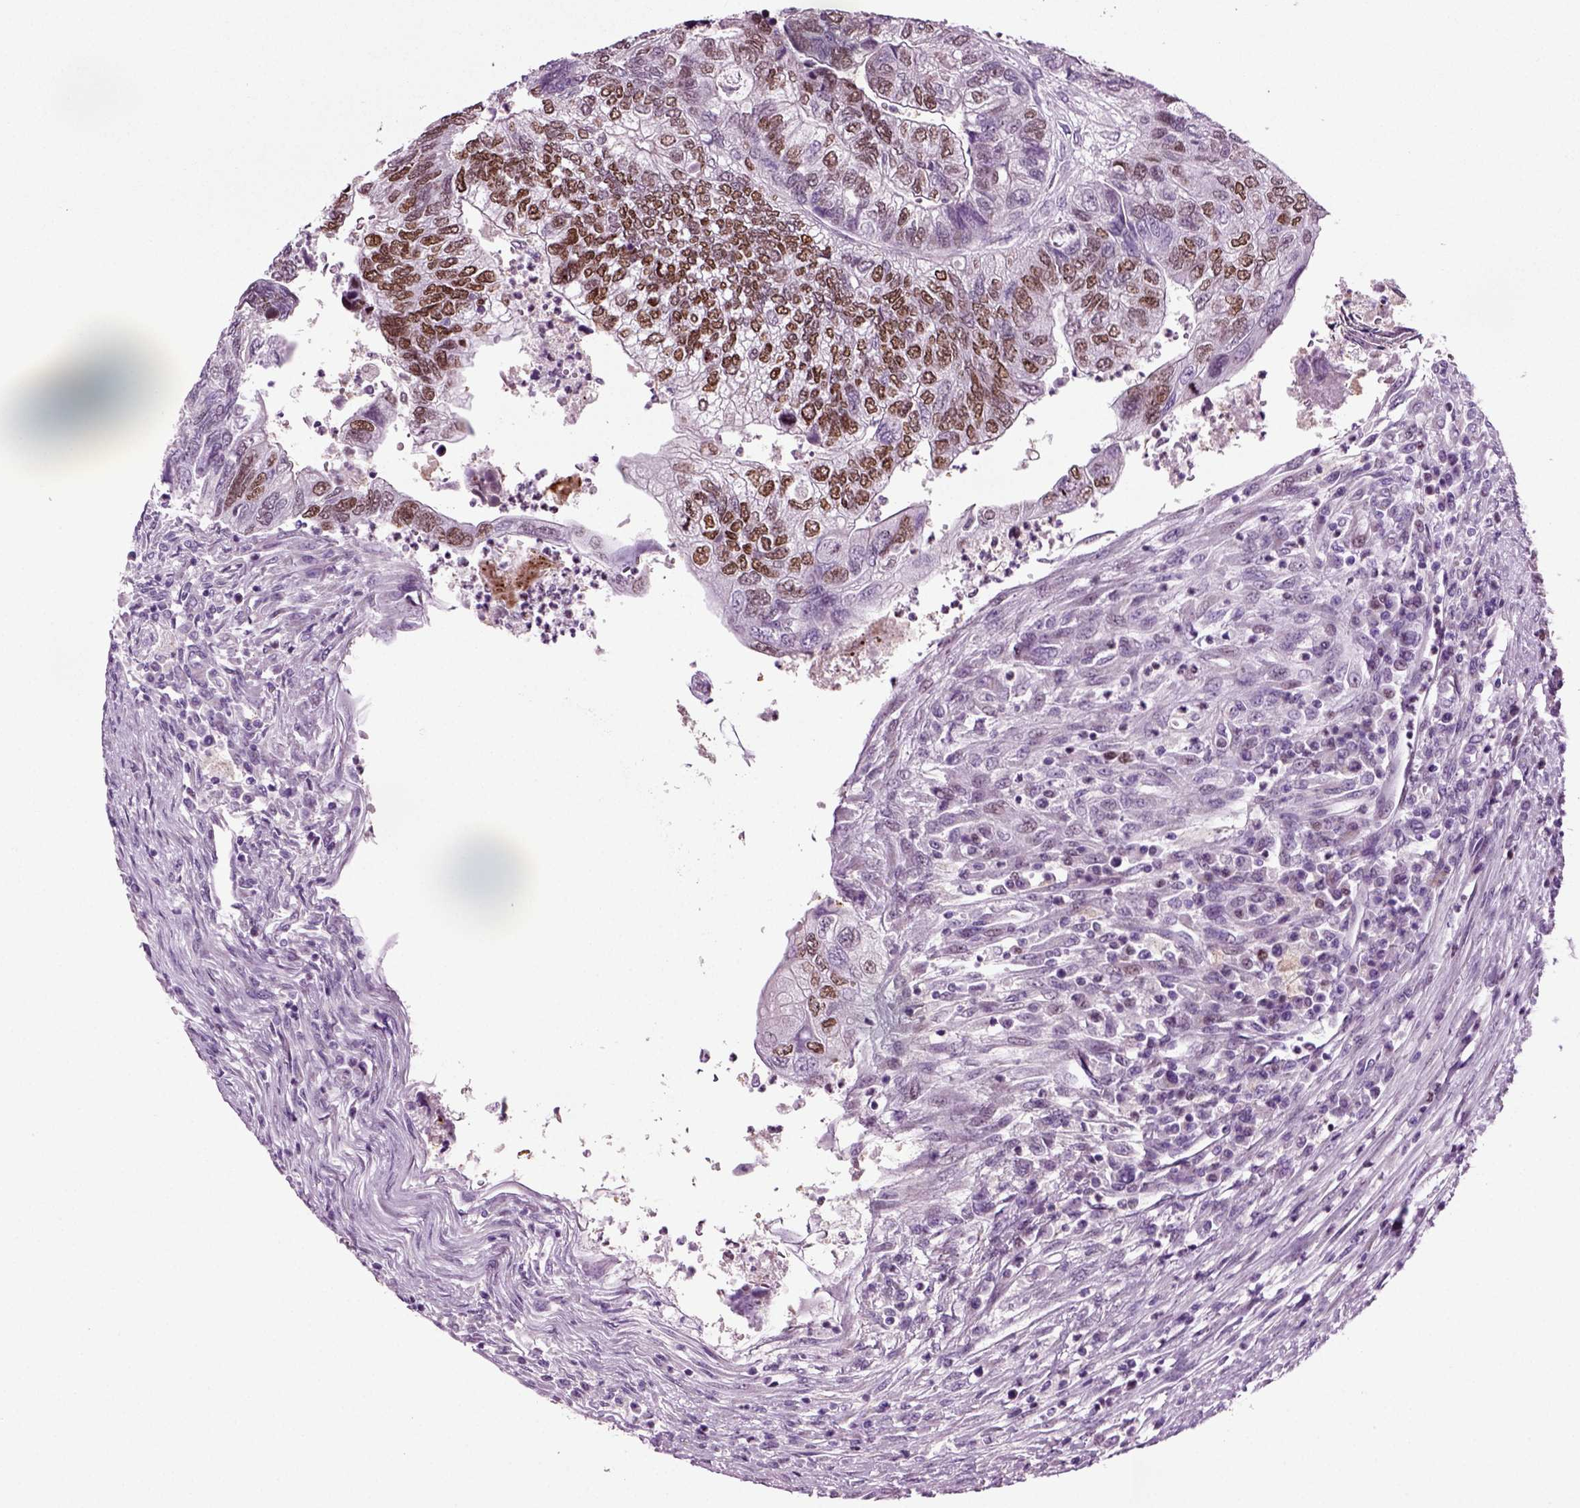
{"staining": {"intensity": "strong", "quantity": "<25%", "location": "nuclear"}, "tissue": "colorectal cancer", "cell_type": "Tumor cells", "image_type": "cancer", "snomed": [{"axis": "morphology", "description": "Adenocarcinoma, NOS"}, {"axis": "topography", "description": "Colon"}], "caption": "Adenocarcinoma (colorectal) stained for a protein demonstrates strong nuclear positivity in tumor cells.", "gene": "ARID3A", "patient": {"sex": "female", "age": 67}}